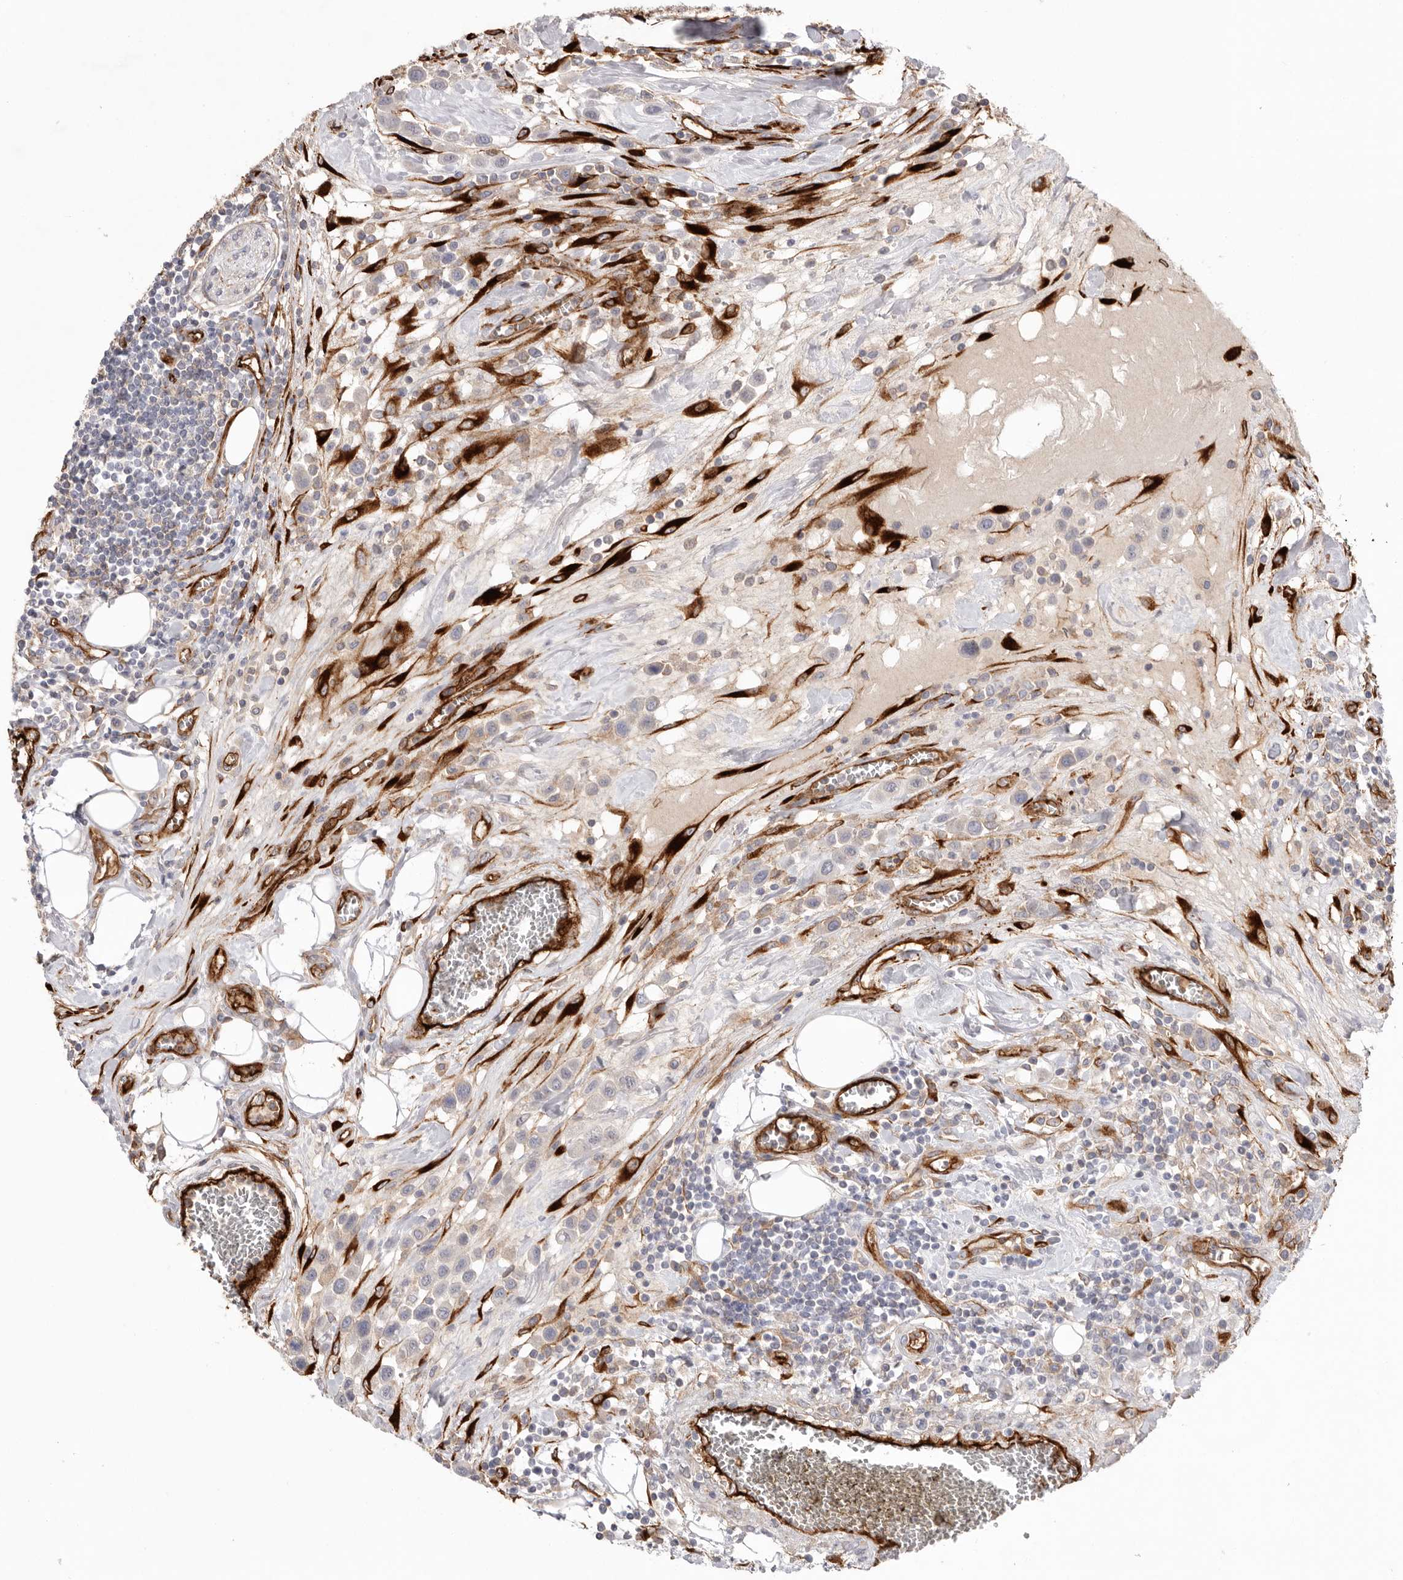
{"staining": {"intensity": "negative", "quantity": "none", "location": "none"}, "tissue": "urothelial cancer", "cell_type": "Tumor cells", "image_type": "cancer", "snomed": [{"axis": "morphology", "description": "Urothelial carcinoma, High grade"}, {"axis": "topography", "description": "Urinary bladder"}], "caption": "Tumor cells are negative for brown protein staining in high-grade urothelial carcinoma.", "gene": "LRRC66", "patient": {"sex": "male", "age": 50}}